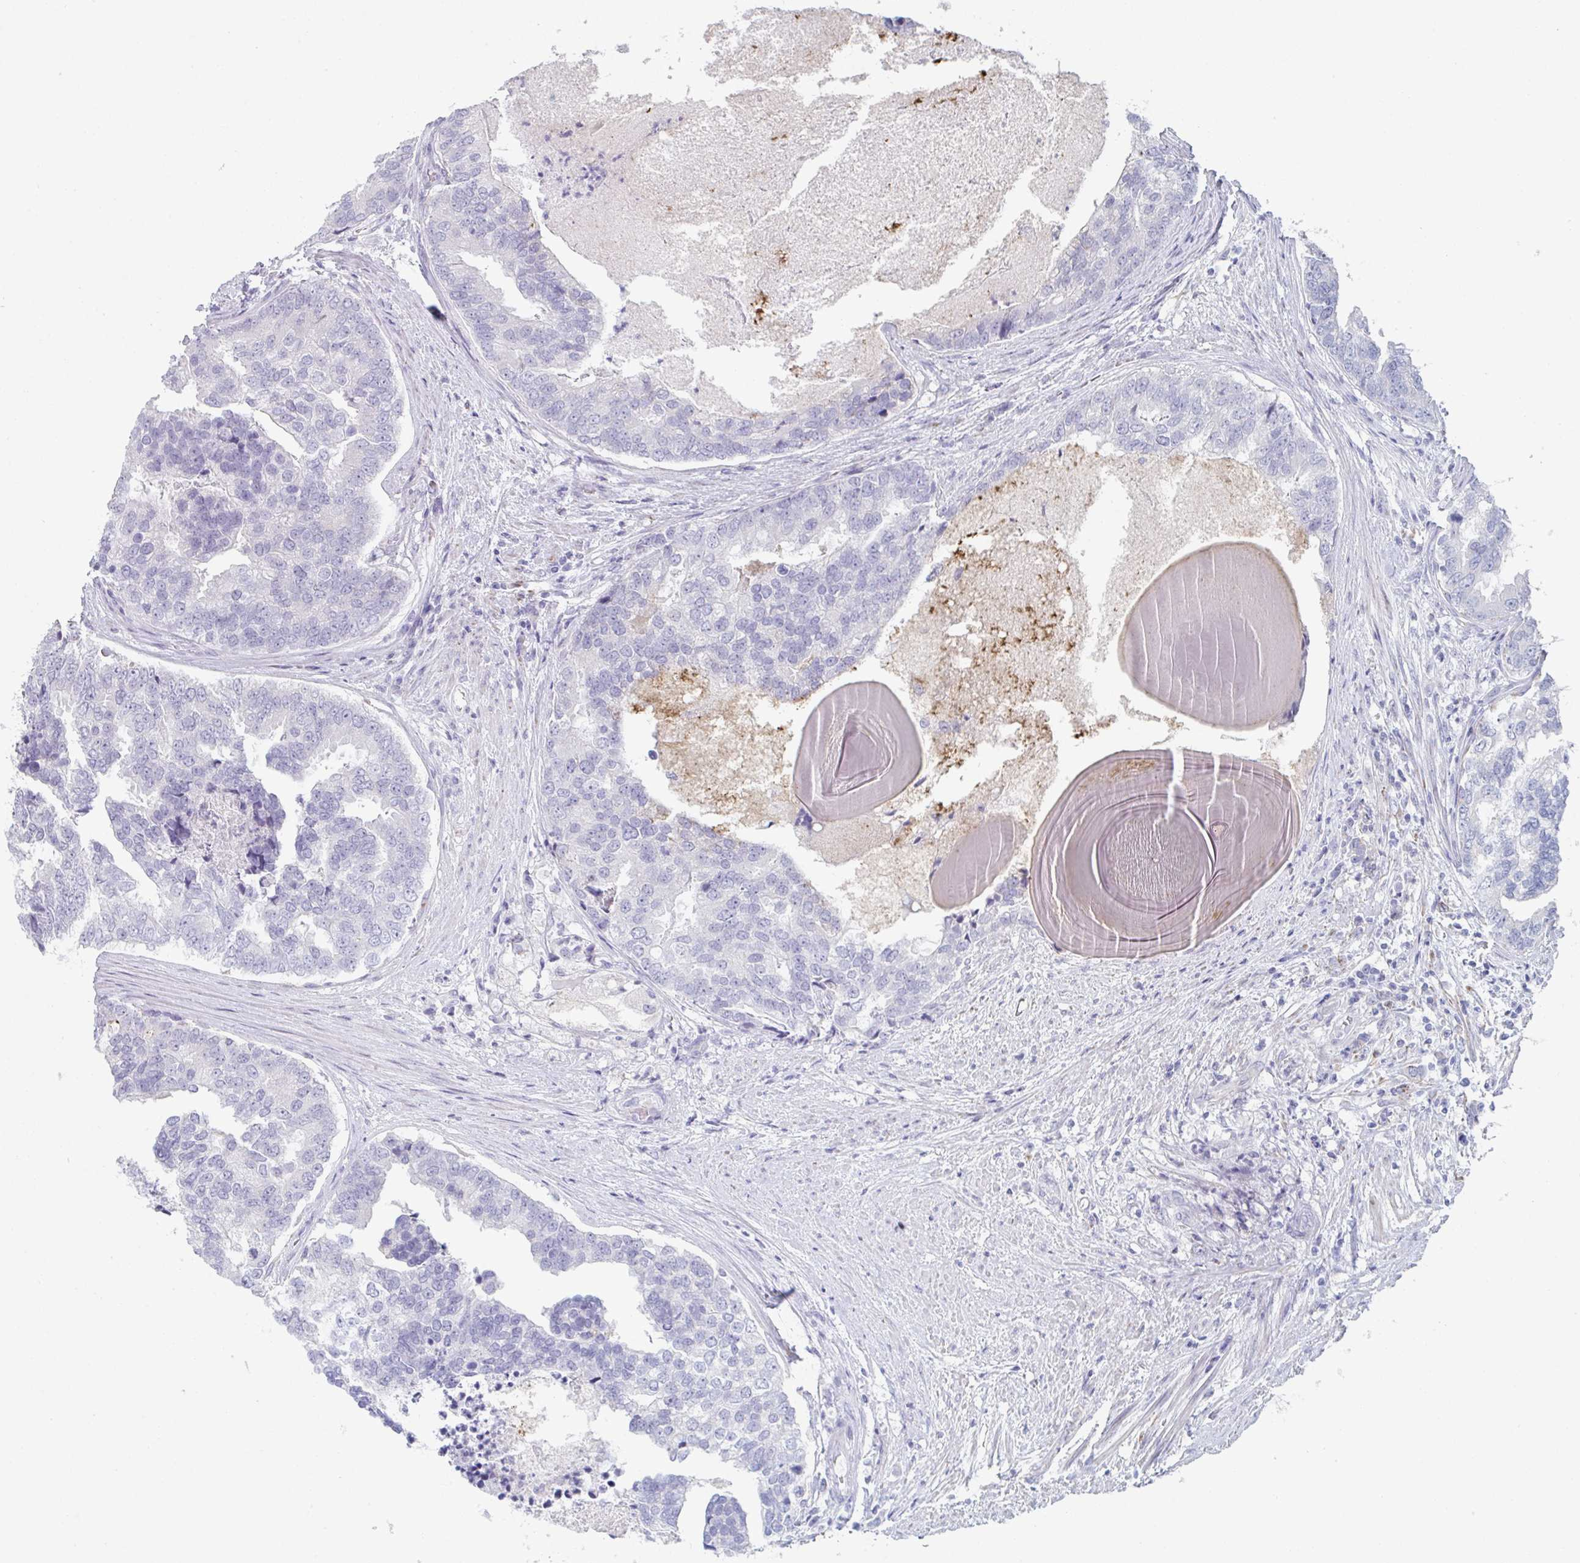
{"staining": {"intensity": "negative", "quantity": "none", "location": "none"}, "tissue": "prostate cancer", "cell_type": "Tumor cells", "image_type": "cancer", "snomed": [{"axis": "morphology", "description": "Adenocarcinoma, High grade"}, {"axis": "topography", "description": "Prostate"}], "caption": "IHC of high-grade adenocarcinoma (prostate) reveals no positivity in tumor cells.", "gene": "ADAM21", "patient": {"sex": "male", "age": 68}}